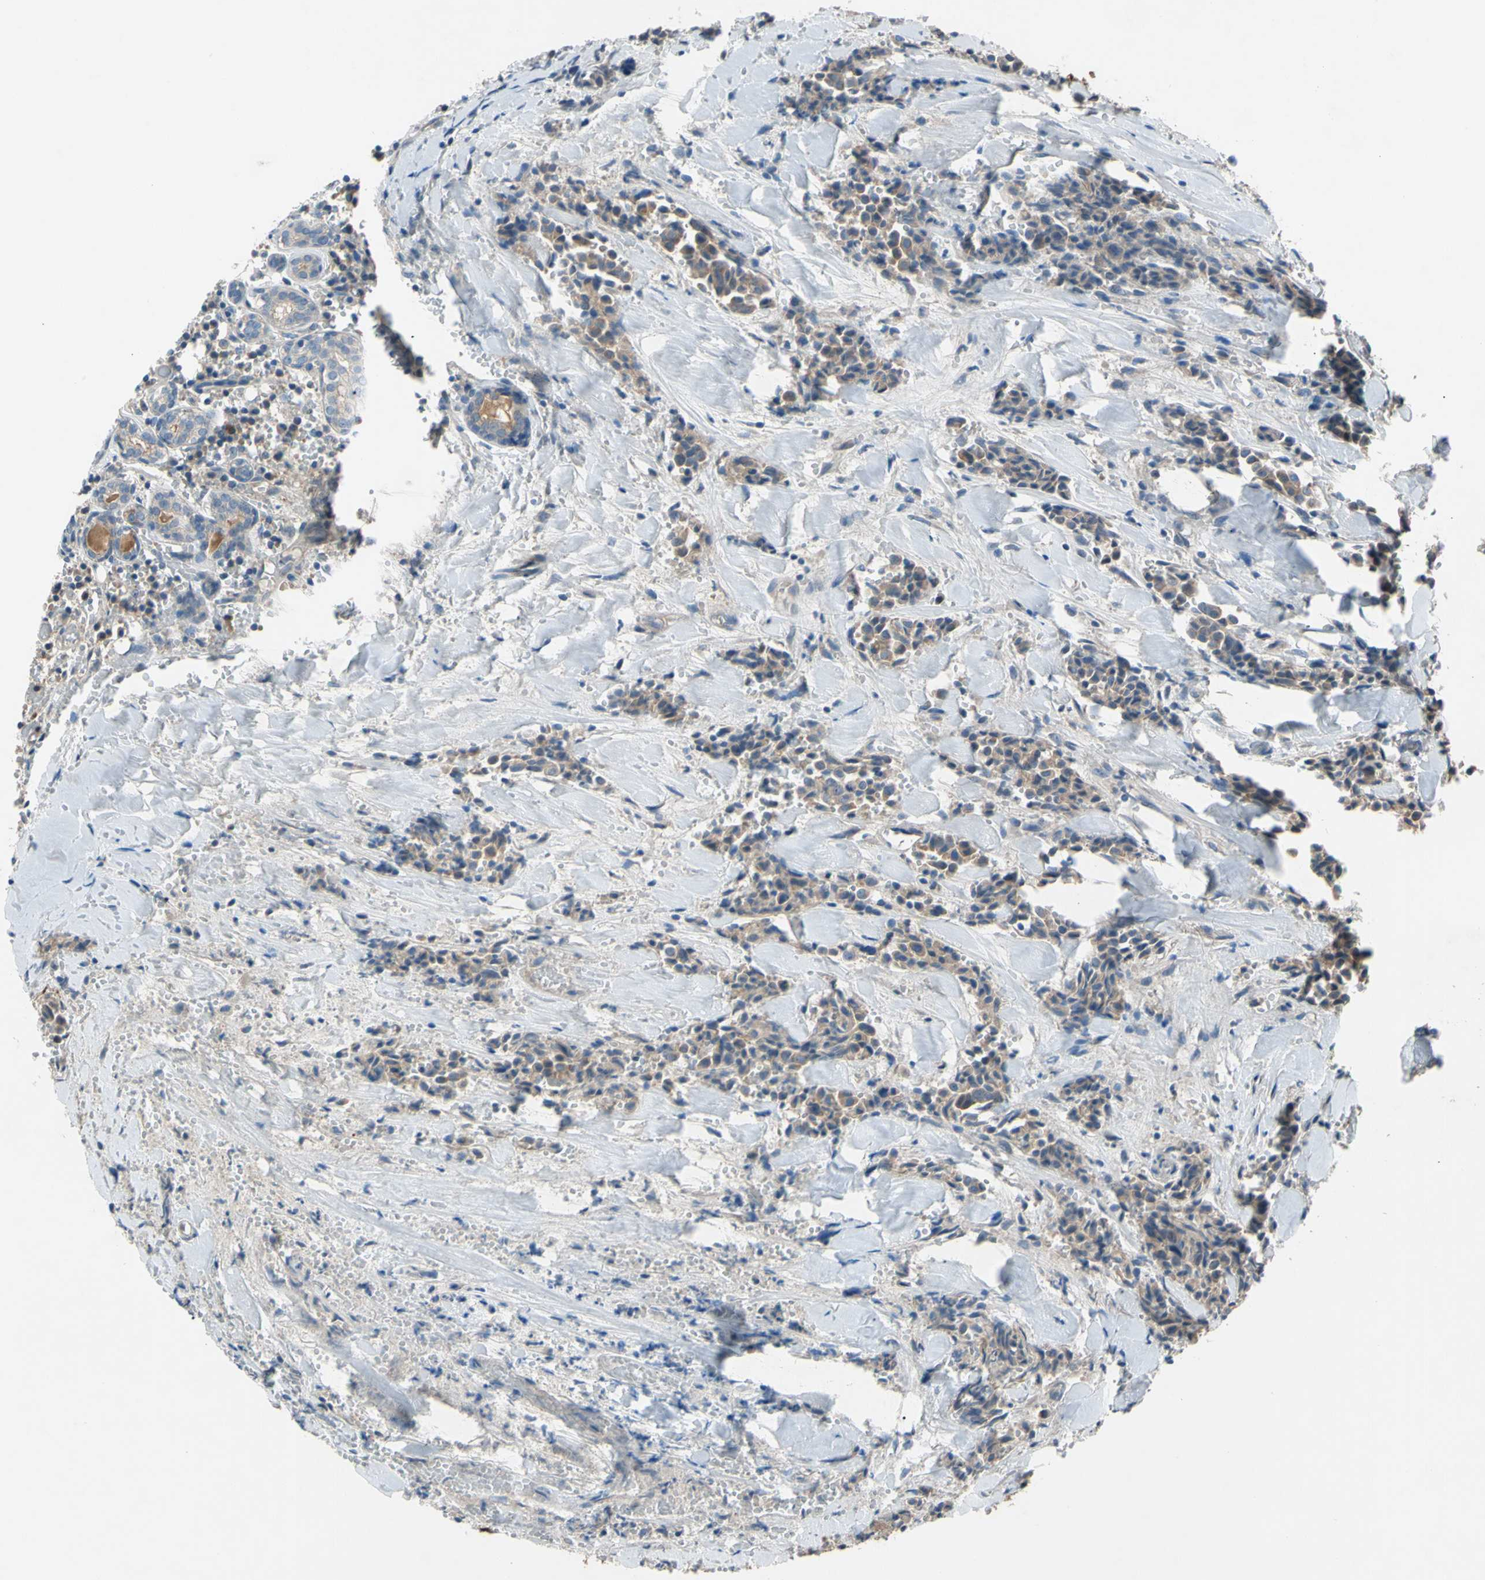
{"staining": {"intensity": "weak", "quantity": ">75%", "location": "cytoplasmic/membranous"}, "tissue": "head and neck cancer", "cell_type": "Tumor cells", "image_type": "cancer", "snomed": [{"axis": "morphology", "description": "Adenocarcinoma, NOS"}, {"axis": "topography", "description": "Salivary gland"}, {"axis": "topography", "description": "Head-Neck"}], "caption": "Approximately >75% of tumor cells in human head and neck cancer demonstrate weak cytoplasmic/membranous protein positivity as visualized by brown immunohistochemical staining.", "gene": "ATRN", "patient": {"sex": "female", "age": 59}}